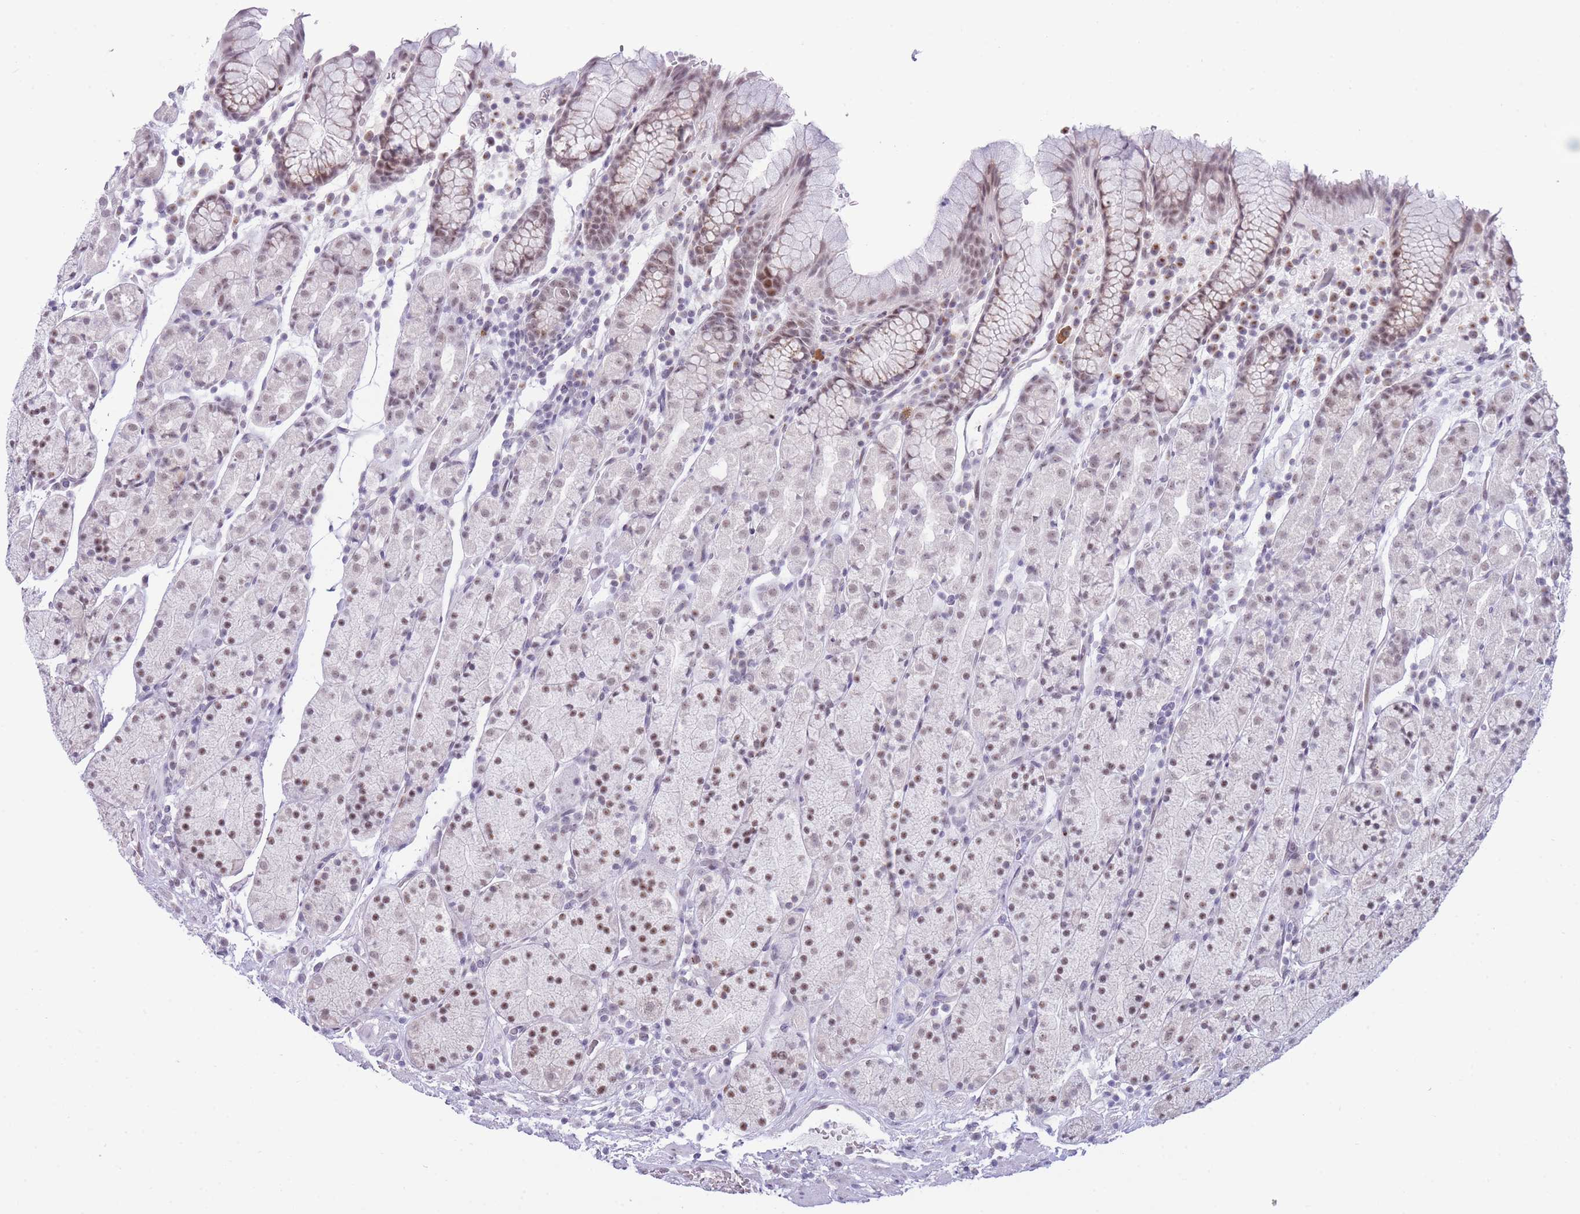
{"staining": {"intensity": "moderate", "quantity": "25%-75%", "location": "cytoplasmic/membranous,nuclear"}, "tissue": "stomach", "cell_type": "Glandular cells", "image_type": "normal", "snomed": [{"axis": "morphology", "description": "Normal tissue, NOS"}, {"axis": "topography", "description": "Stomach, upper"}, {"axis": "topography", "description": "Stomach"}], "caption": "Protein expression analysis of normal human stomach reveals moderate cytoplasmic/membranous,nuclear staining in approximately 25%-75% of glandular cells. Immunohistochemistry stains the protein of interest in brown and the nuclei are stained blue.", "gene": "INO80C", "patient": {"sex": "male", "age": 62}}